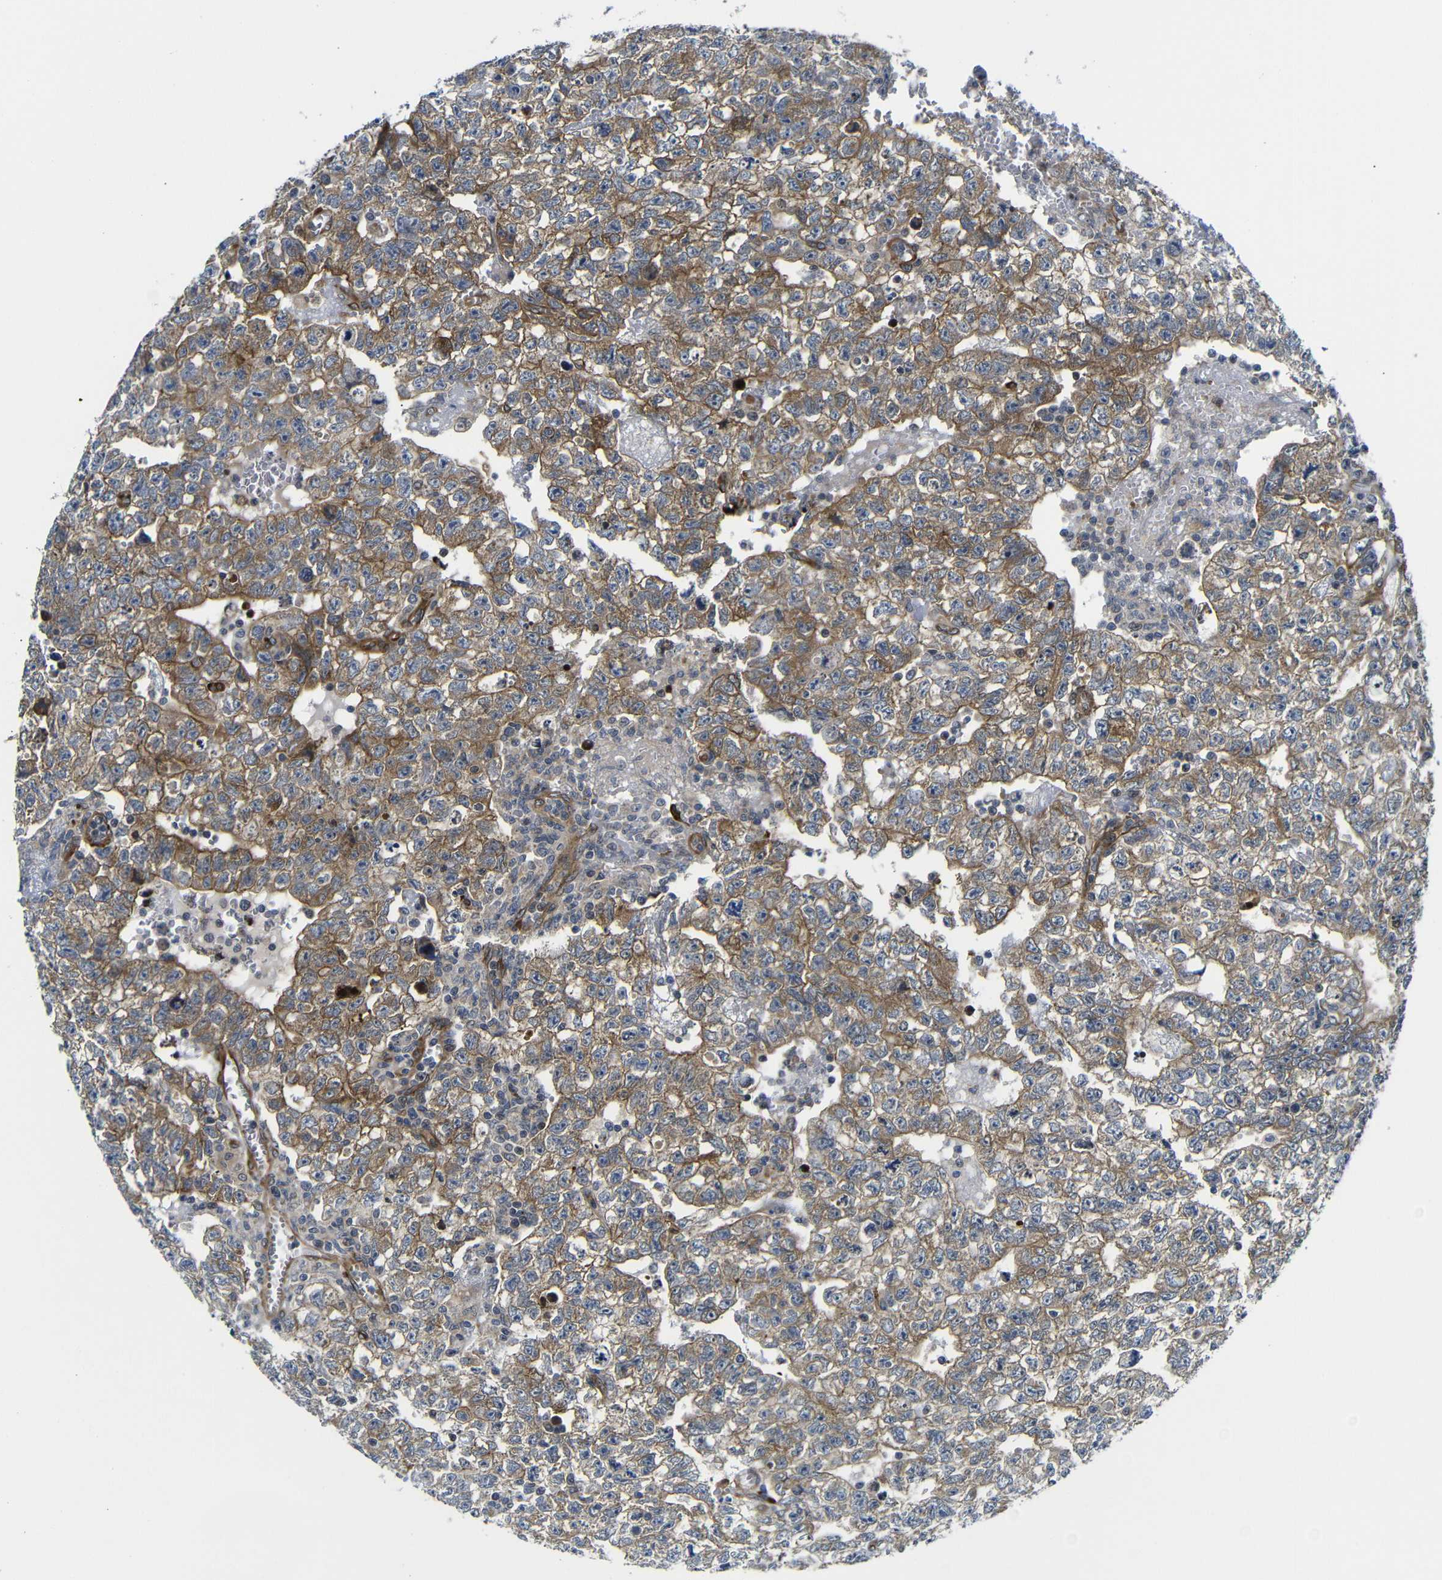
{"staining": {"intensity": "moderate", "quantity": ">75%", "location": "cytoplasmic/membranous"}, "tissue": "testis cancer", "cell_type": "Tumor cells", "image_type": "cancer", "snomed": [{"axis": "morphology", "description": "Seminoma, NOS"}, {"axis": "morphology", "description": "Carcinoma, Embryonal, NOS"}, {"axis": "topography", "description": "Testis"}], "caption": "High-magnification brightfield microscopy of embryonal carcinoma (testis) stained with DAB (3,3'-diaminobenzidine) (brown) and counterstained with hematoxylin (blue). tumor cells exhibit moderate cytoplasmic/membranous staining is identified in approximately>75% of cells. The staining was performed using DAB to visualize the protein expression in brown, while the nuclei were stained in blue with hematoxylin (Magnification: 20x).", "gene": "PARP14", "patient": {"sex": "male", "age": 38}}